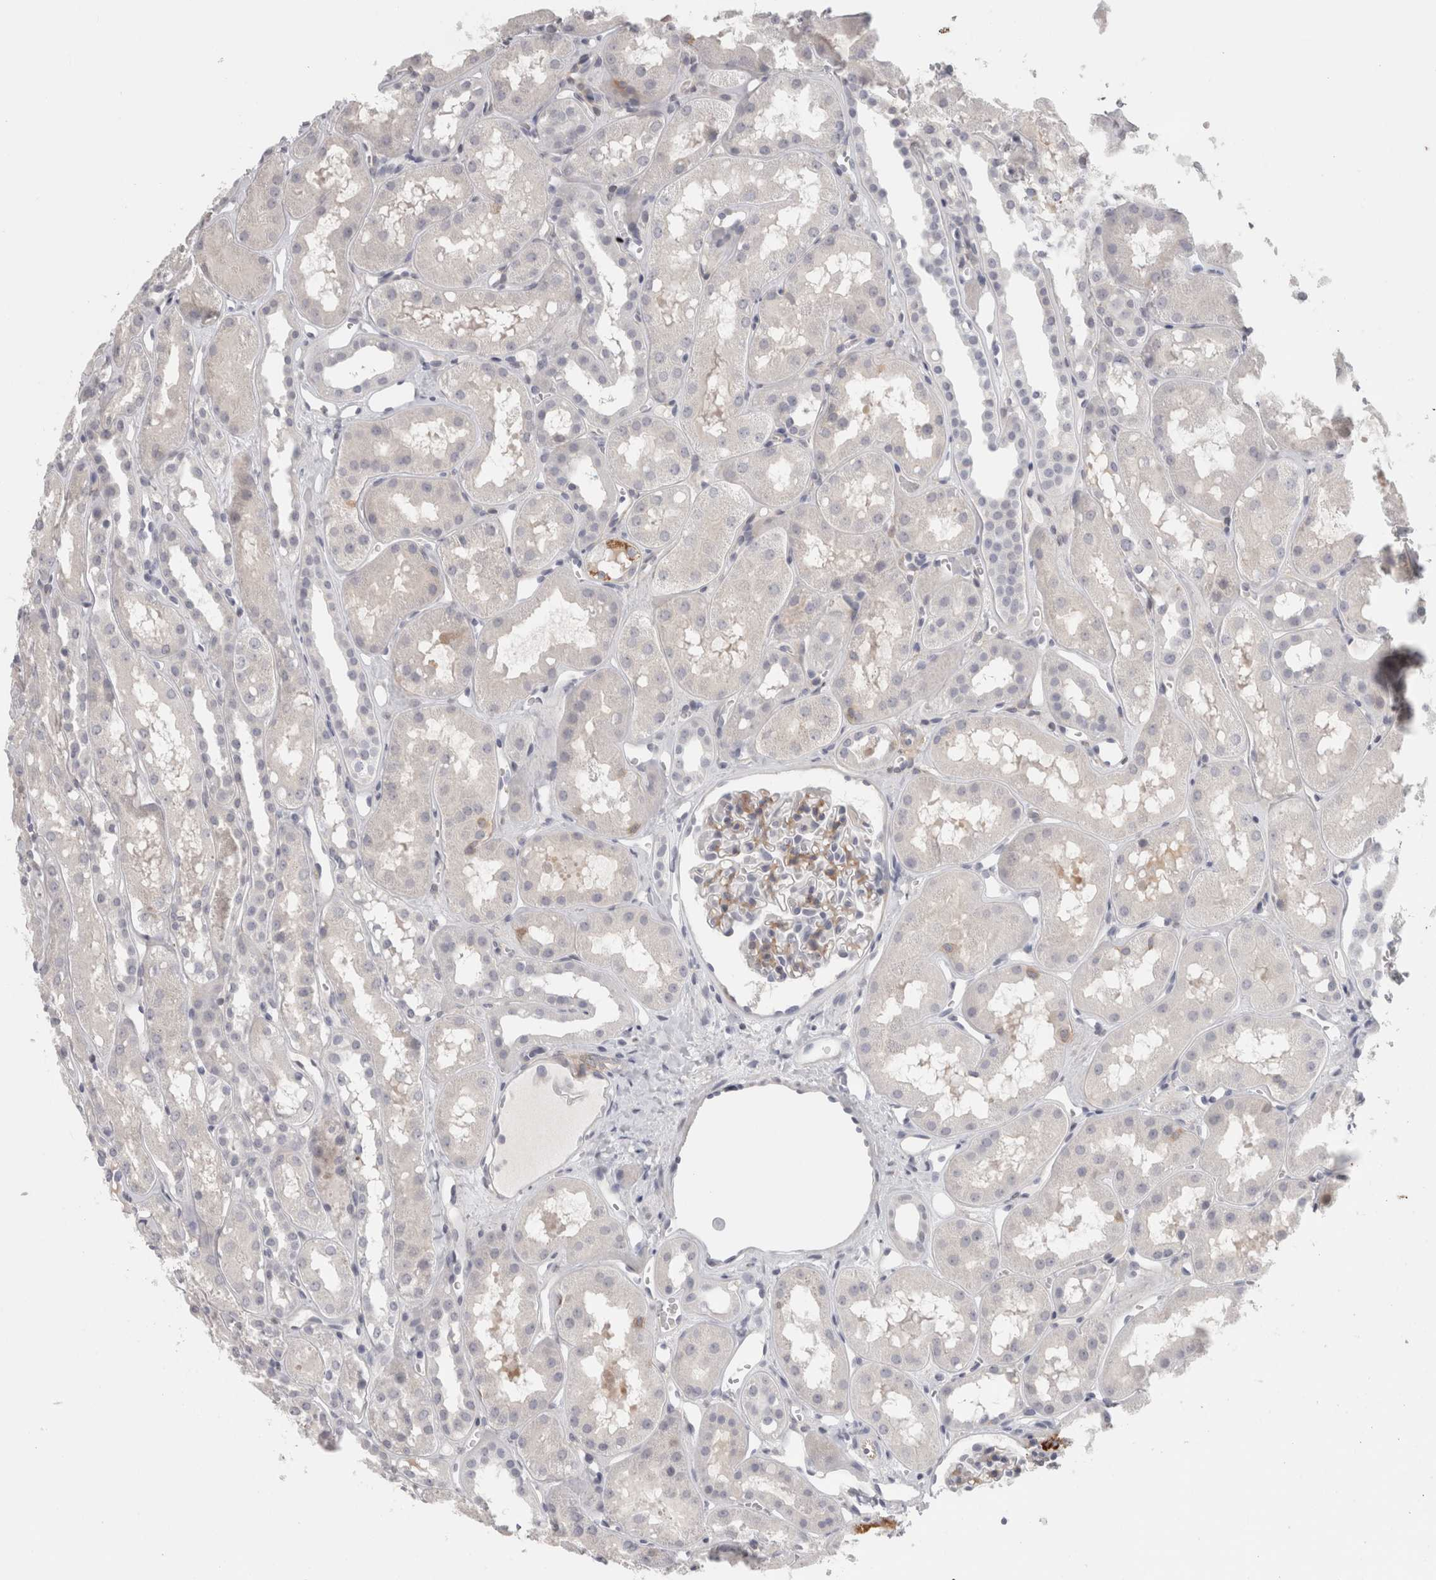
{"staining": {"intensity": "moderate", "quantity": "25%-75%", "location": "cytoplasmic/membranous"}, "tissue": "kidney", "cell_type": "Cells in glomeruli", "image_type": "normal", "snomed": [{"axis": "morphology", "description": "Normal tissue, NOS"}, {"axis": "topography", "description": "Kidney"}], "caption": "Immunohistochemistry histopathology image of benign kidney stained for a protein (brown), which shows medium levels of moderate cytoplasmic/membranous staining in approximately 25%-75% of cells in glomeruli.", "gene": "FBLIM1", "patient": {"sex": "male", "age": 16}}